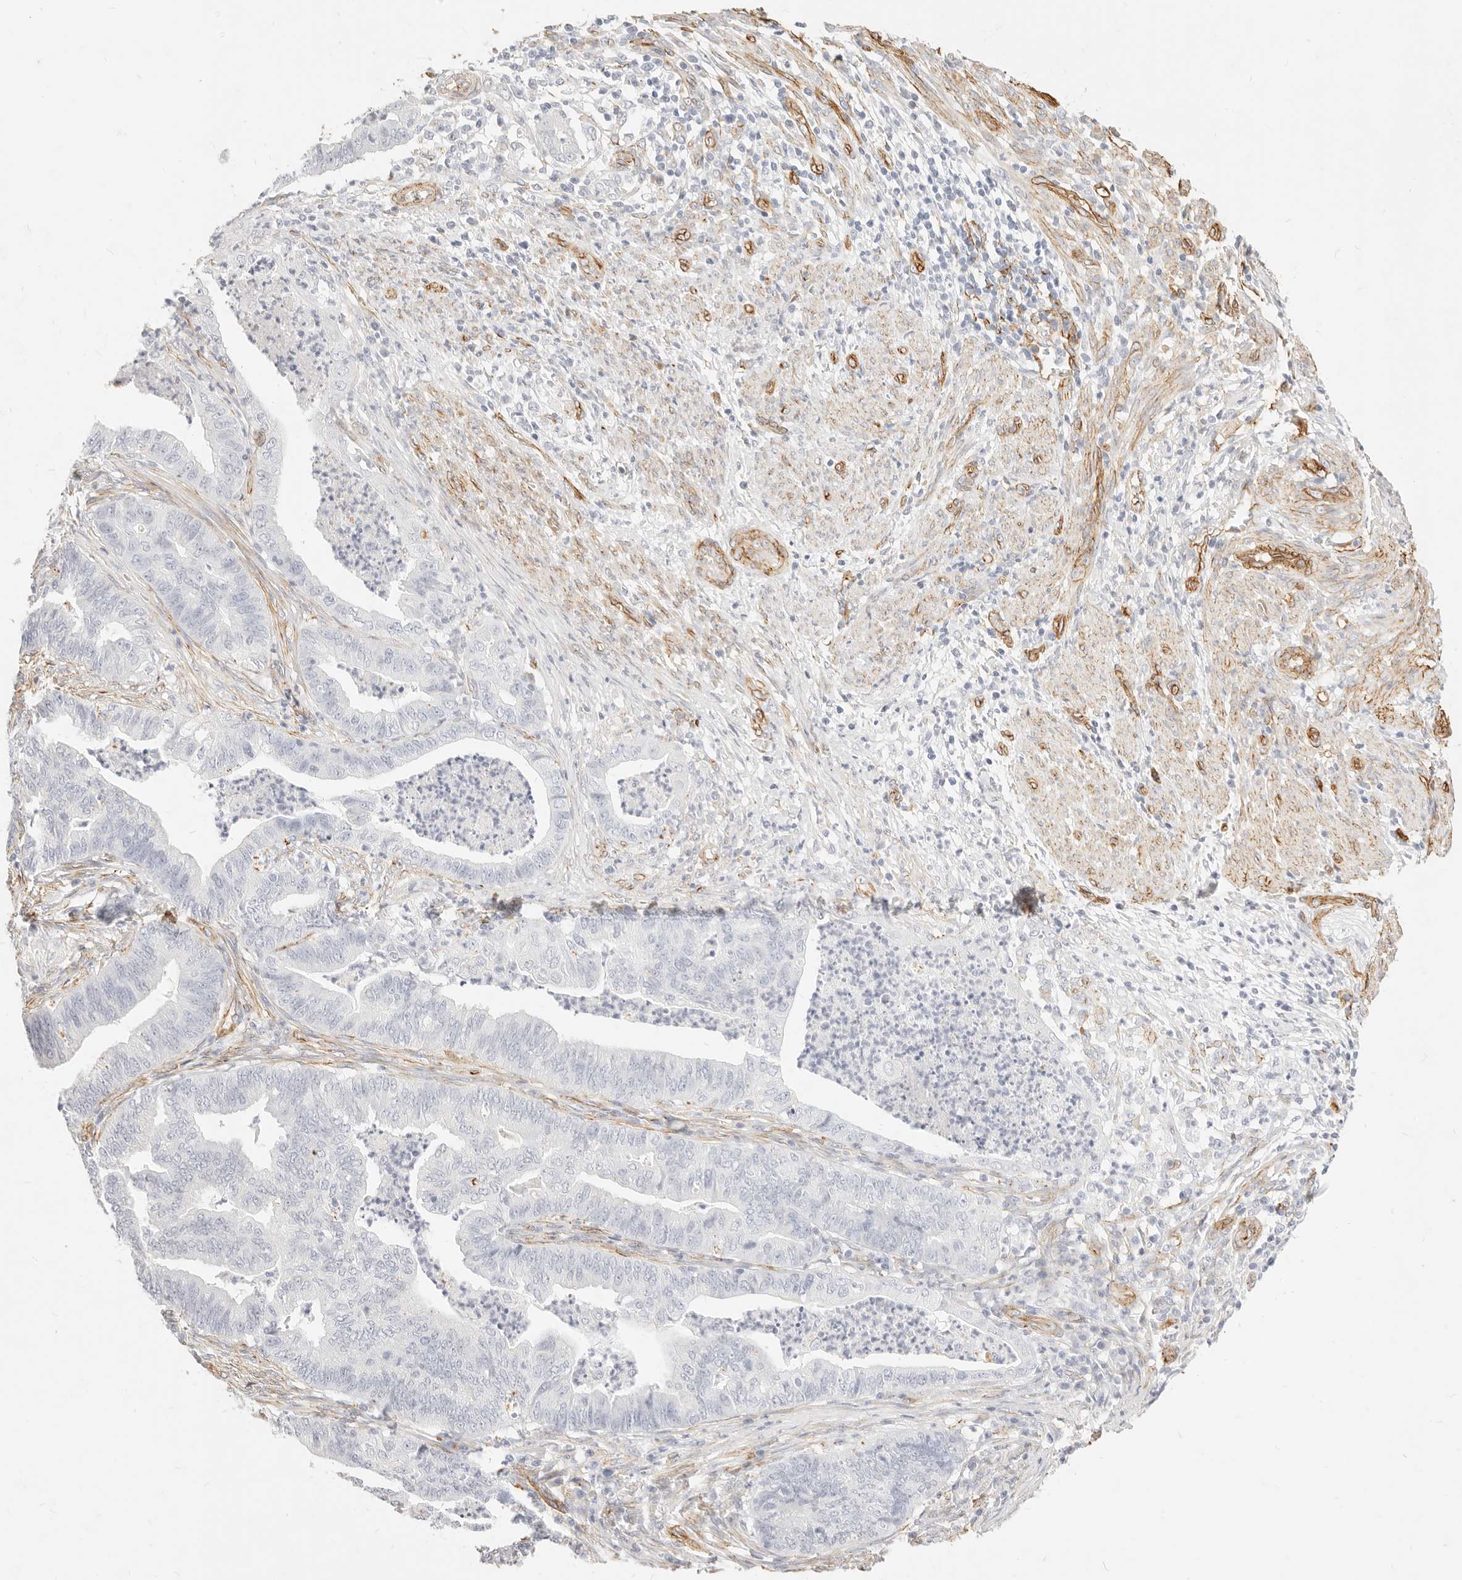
{"staining": {"intensity": "negative", "quantity": "none", "location": "none"}, "tissue": "endometrial cancer", "cell_type": "Tumor cells", "image_type": "cancer", "snomed": [{"axis": "morphology", "description": "Polyp, NOS"}, {"axis": "morphology", "description": "Adenocarcinoma, NOS"}, {"axis": "morphology", "description": "Adenoma, NOS"}, {"axis": "topography", "description": "Endometrium"}], "caption": "An immunohistochemistry (IHC) micrograph of endometrial cancer (adenocarcinoma) is shown. There is no staining in tumor cells of endometrial cancer (adenocarcinoma).", "gene": "NUS1", "patient": {"sex": "female", "age": 79}}